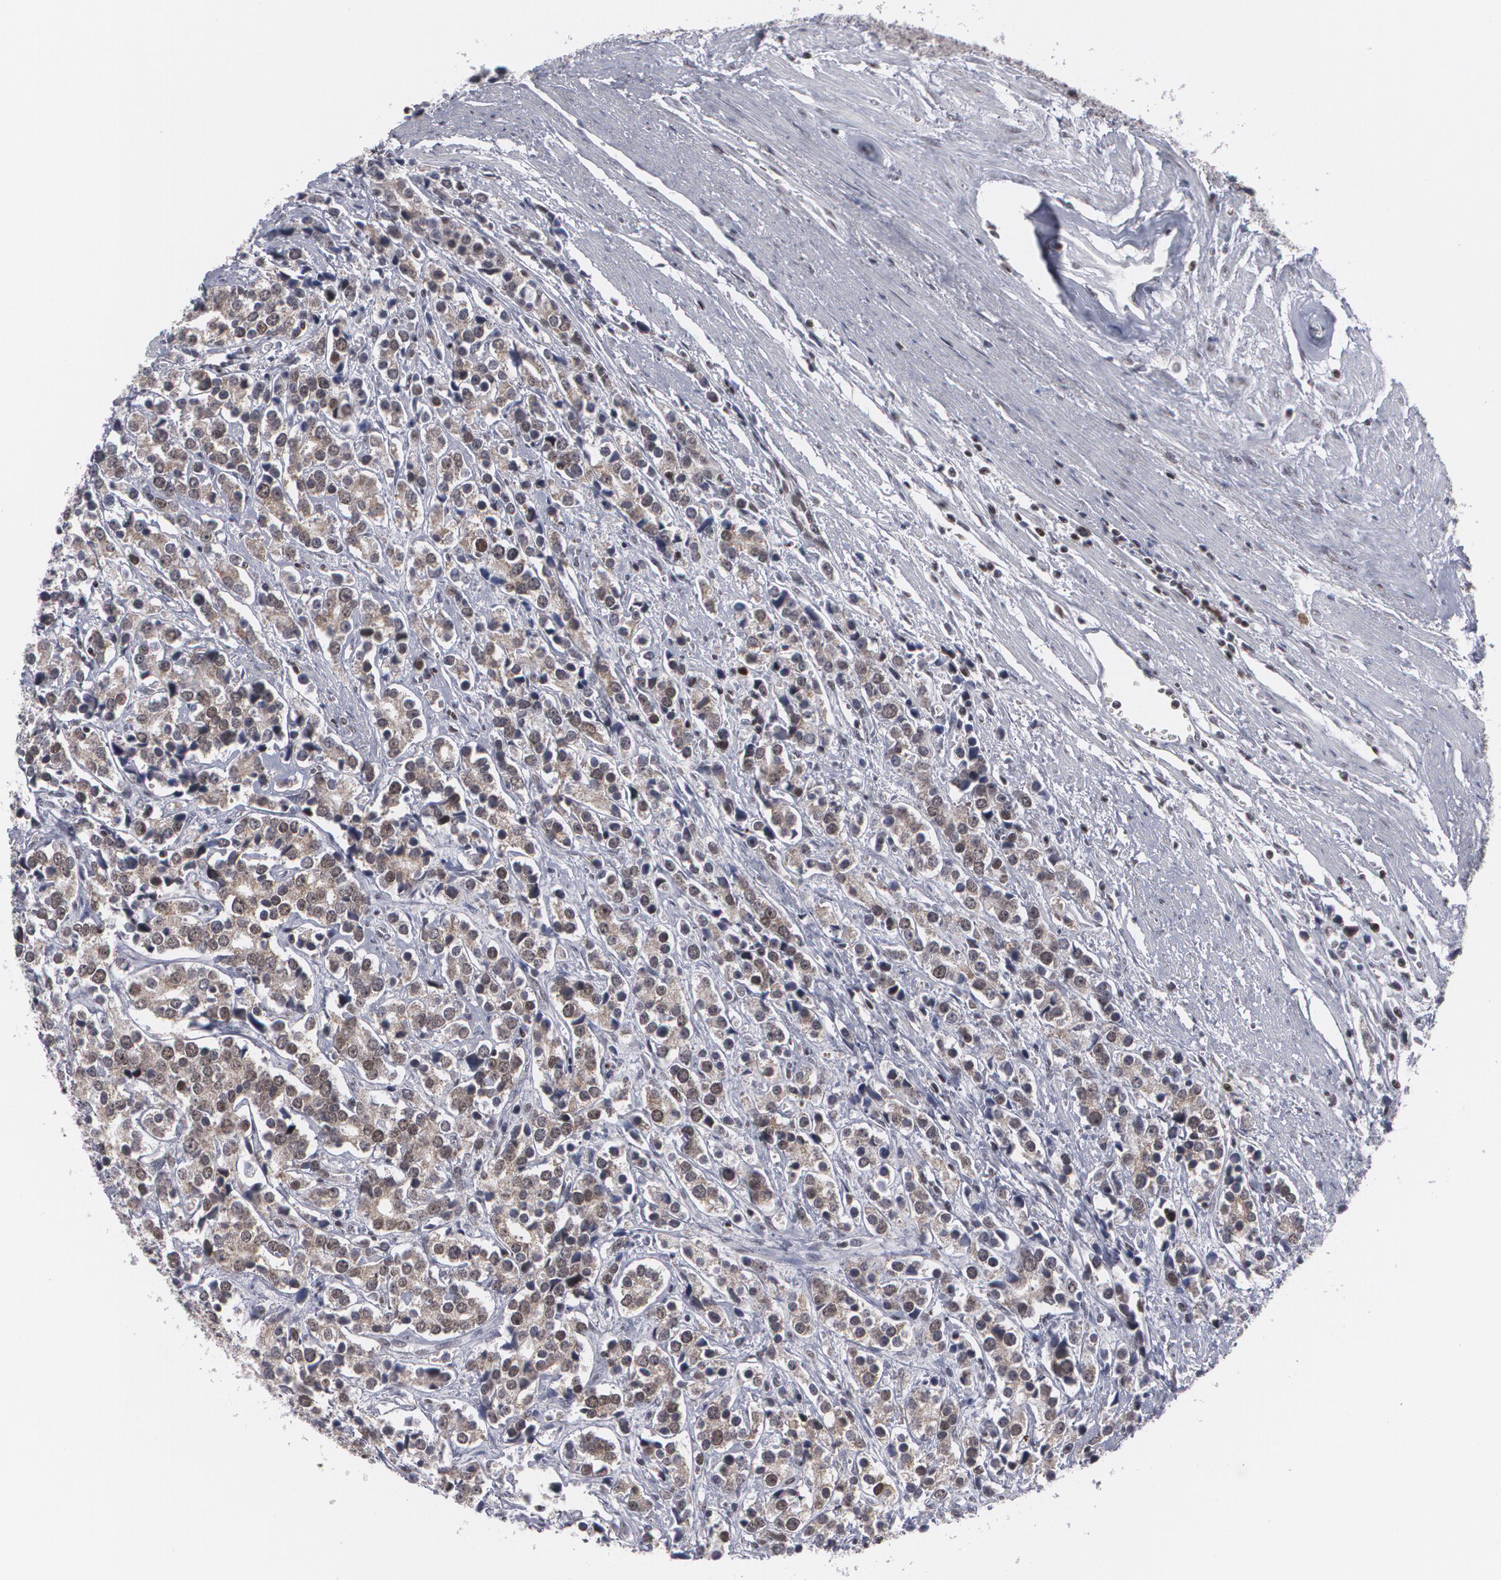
{"staining": {"intensity": "moderate", "quantity": ">75%", "location": "cytoplasmic/membranous,nuclear"}, "tissue": "prostate cancer", "cell_type": "Tumor cells", "image_type": "cancer", "snomed": [{"axis": "morphology", "description": "Adenocarcinoma, High grade"}, {"axis": "topography", "description": "Prostate"}], "caption": "High-power microscopy captured an immunohistochemistry (IHC) photomicrograph of prostate adenocarcinoma (high-grade), revealing moderate cytoplasmic/membranous and nuclear positivity in approximately >75% of tumor cells.", "gene": "MCL1", "patient": {"sex": "male", "age": 71}}